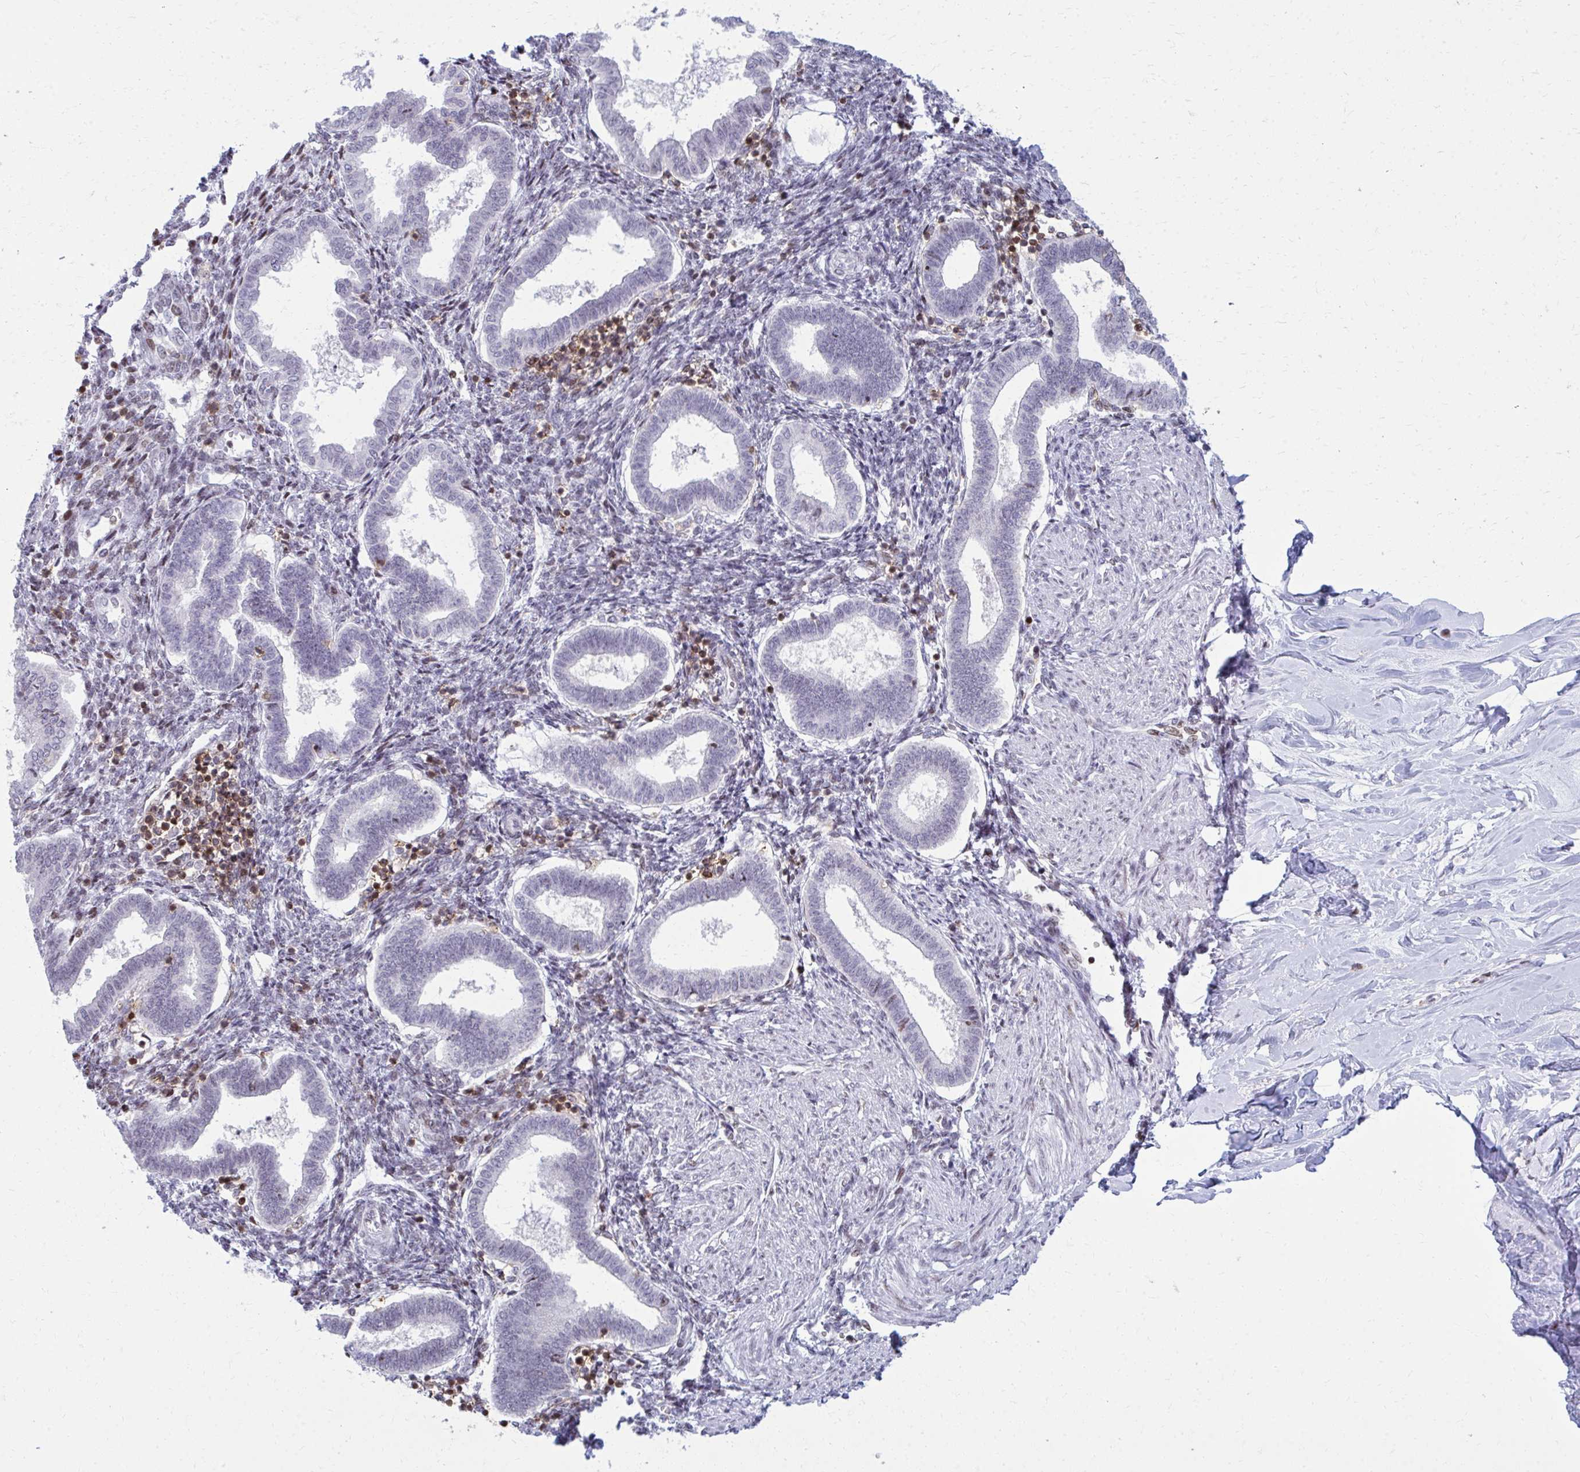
{"staining": {"intensity": "weak", "quantity": "25%-75%", "location": "nuclear"}, "tissue": "endometrium", "cell_type": "Cells in endometrial stroma", "image_type": "normal", "snomed": [{"axis": "morphology", "description": "Normal tissue, NOS"}, {"axis": "topography", "description": "Endometrium"}], "caption": "Immunohistochemistry staining of unremarkable endometrium, which reveals low levels of weak nuclear positivity in approximately 25%-75% of cells in endometrial stroma indicating weak nuclear protein expression. The staining was performed using DAB (3,3'-diaminobenzidine) (brown) for protein detection and nuclei were counterstained in hematoxylin (blue).", "gene": "AP5M1", "patient": {"sex": "female", "age": 24}}